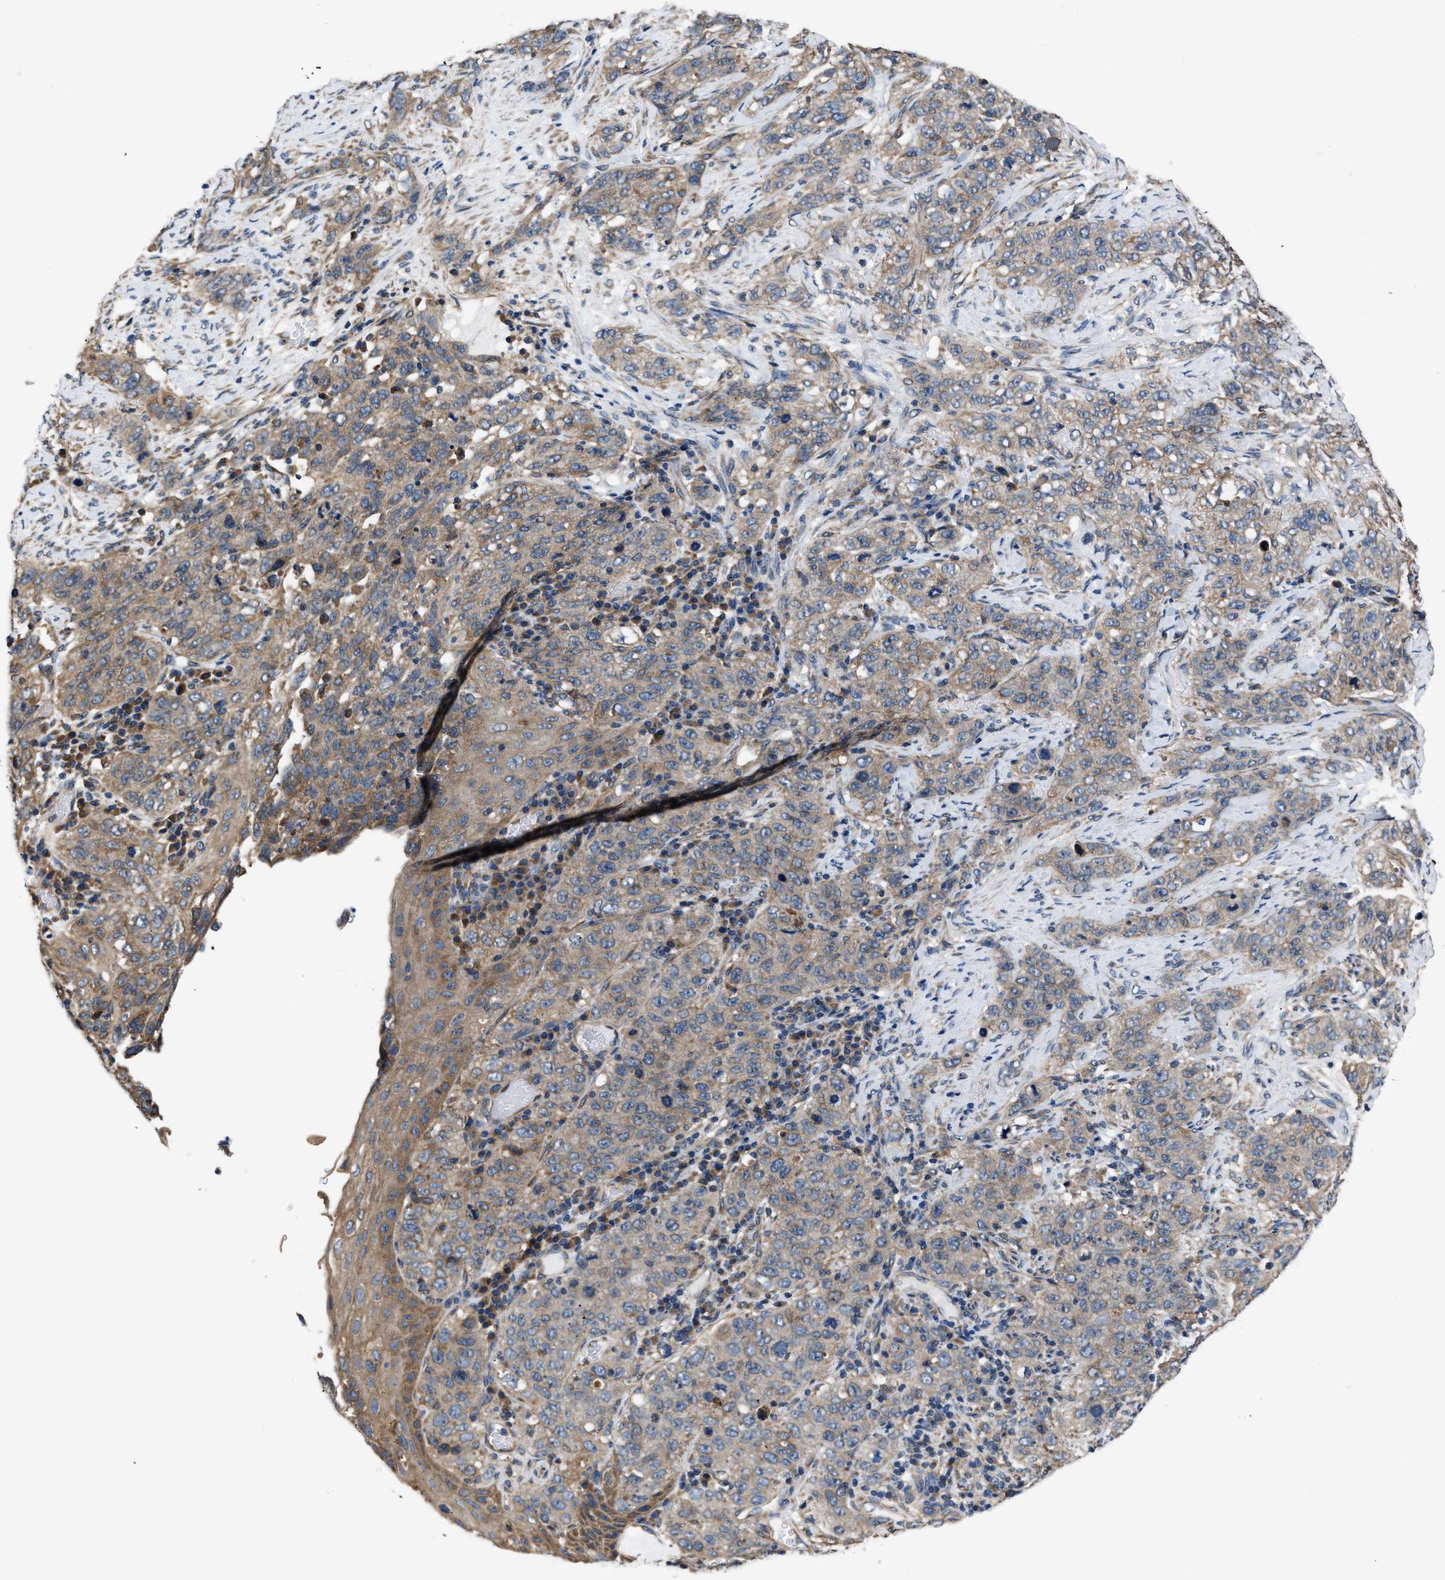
{"staining": {"intensity": "weak", "quantity": ">75%", "location": "cytoplasmic/membranous"}, "tissue": "stomach cancer", "cell_type": "Tumor cells", "image_type": "cancer", "snomed": [{"axis": "morphology", "description": "Adenocarcinoma, NOS"}, {"axis": "topography", "description": "Stomach"}], "caption": "IHC image of neoplastic tissue: human stomach cancer stained using immunohistochemistry exhibits low levels of weak protein expression localized specifically in the cytoplasmic/membranous of tumor cells, appearing as a cytoplasmic/membranous brown color.", "gene": "CEP128", "patient": {"sex": "male", "age": 48}}